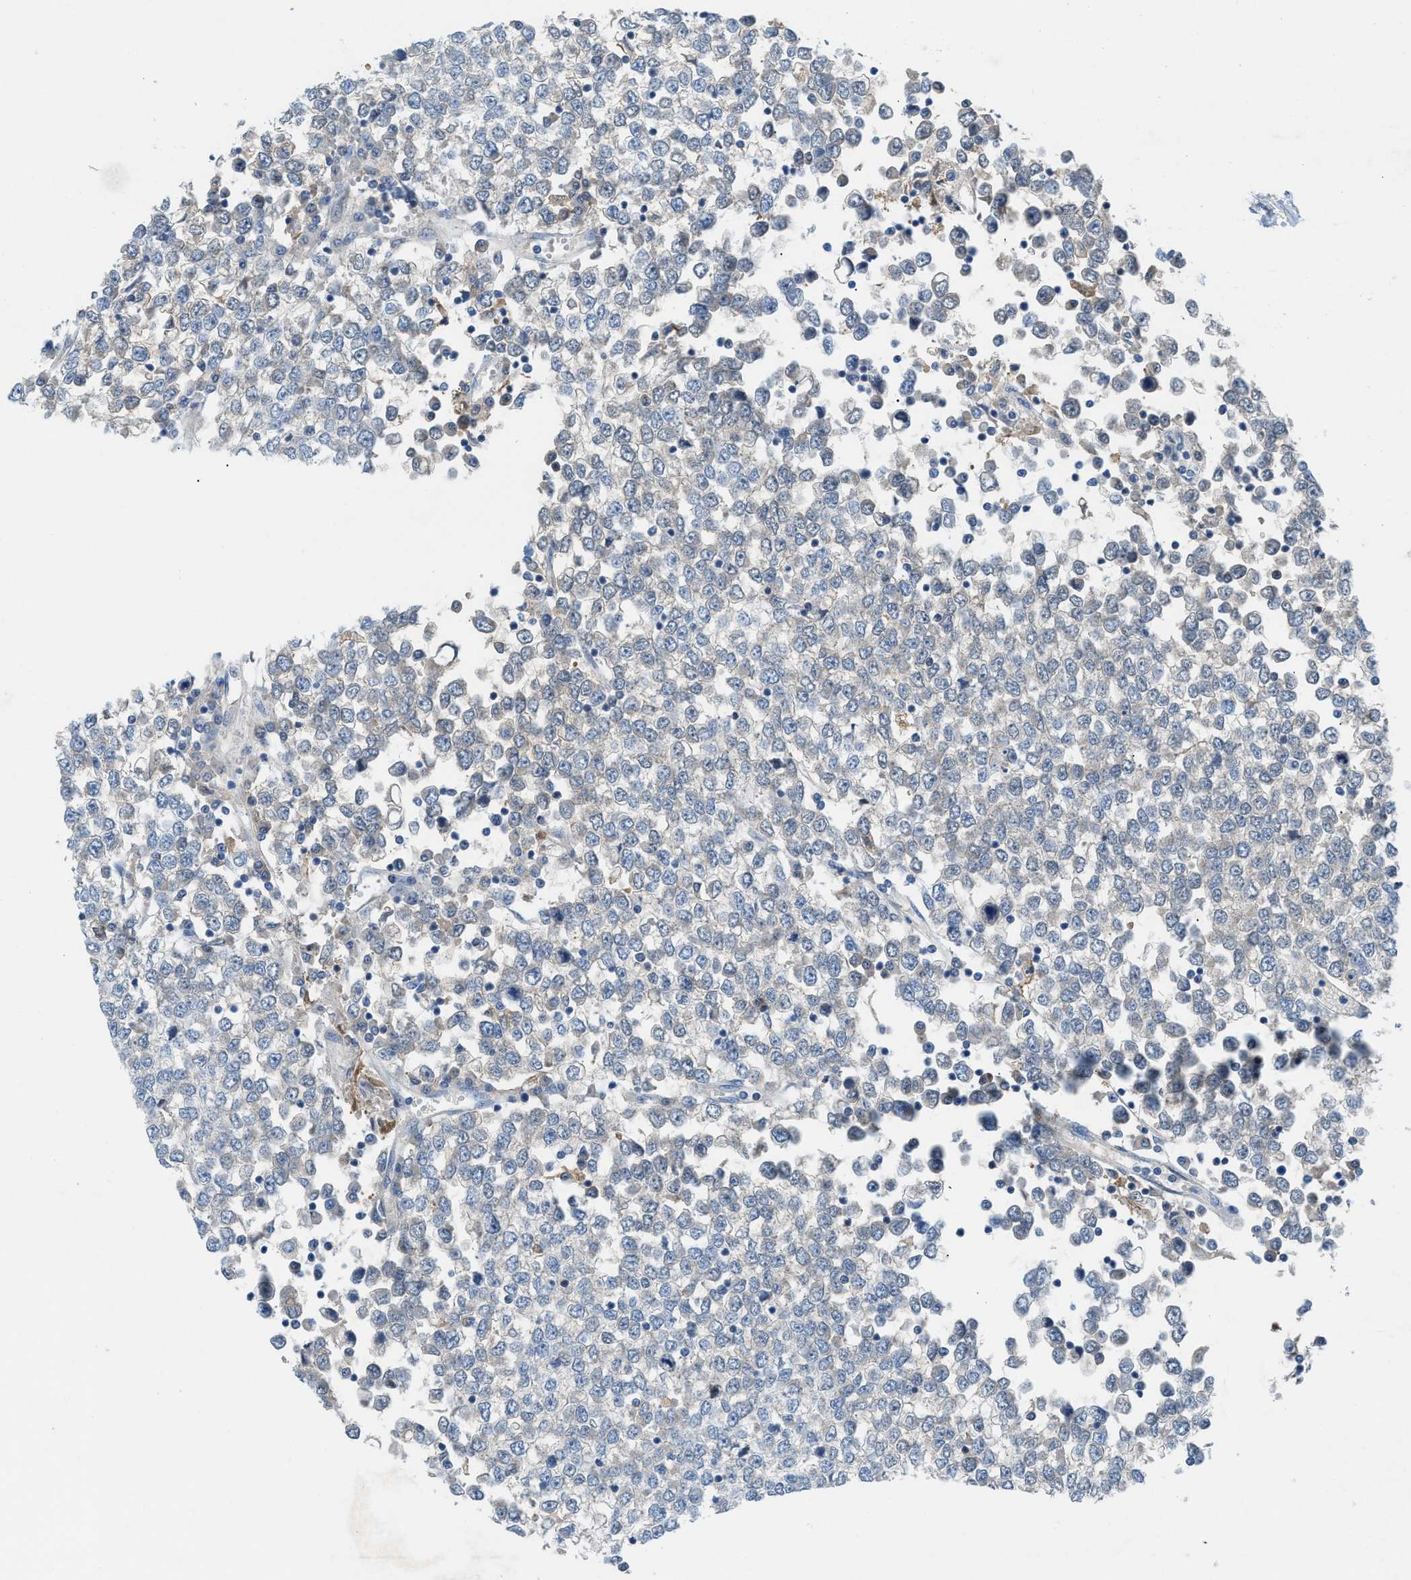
{"staining": {"intensity": "negative", "quantity": "none", "location": "none"}, "tissue": "testis cancer", "cell_type": "Tumor cells", "image_type": "cancer", "snomed": [{"axis": "morphology", "description": "Seminoma, NOS"}, {"axis": "topography", "description": "Testis"}], "caption": "A histopathology image of seminoma (testis) stained for a protein exhibits no brown staining in tumor cells.", "gene": "HPX", "patient": {"sex": "male", "age": 65}}